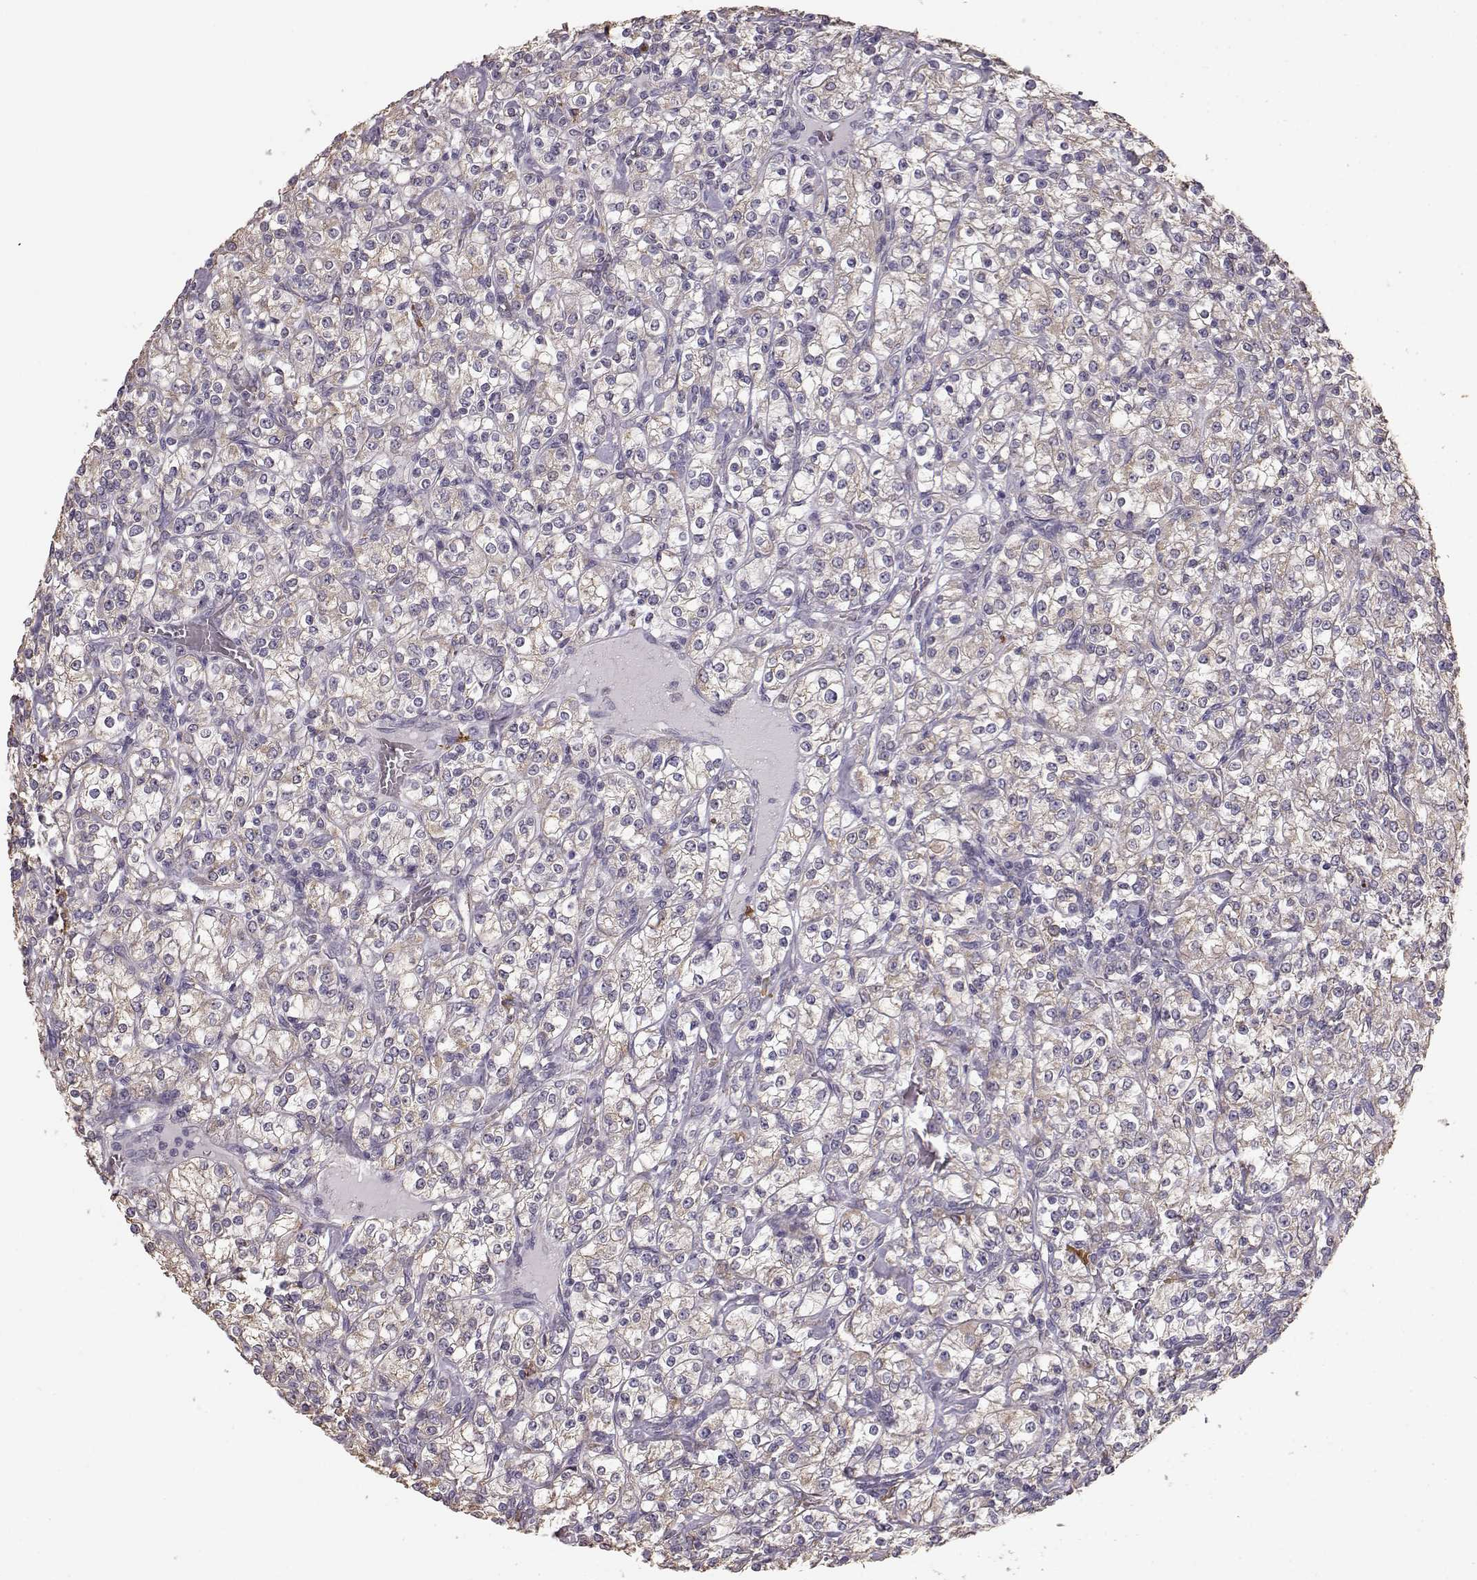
{"staining": {"intensity": "weak", "quantity": ">75%", "location": "cytoplasmic/membranous"}, "tissue": "renal cancer", "cell_type": "Tumor cells", "image_type": "cancer", "snomed": [{"axis": "morphology", "description": "Adenocarcinoma, NOS"}, {"axis": "topography", "description": "Kidney"}], "caption": "Renal cancer tissue shows weak cytoplasmic/membranous expression in about >75% of tumor cells, visualized by immunohistochemistry.", "gene": "GABRG3", "patient": {"sex": "male", "age": 77}}